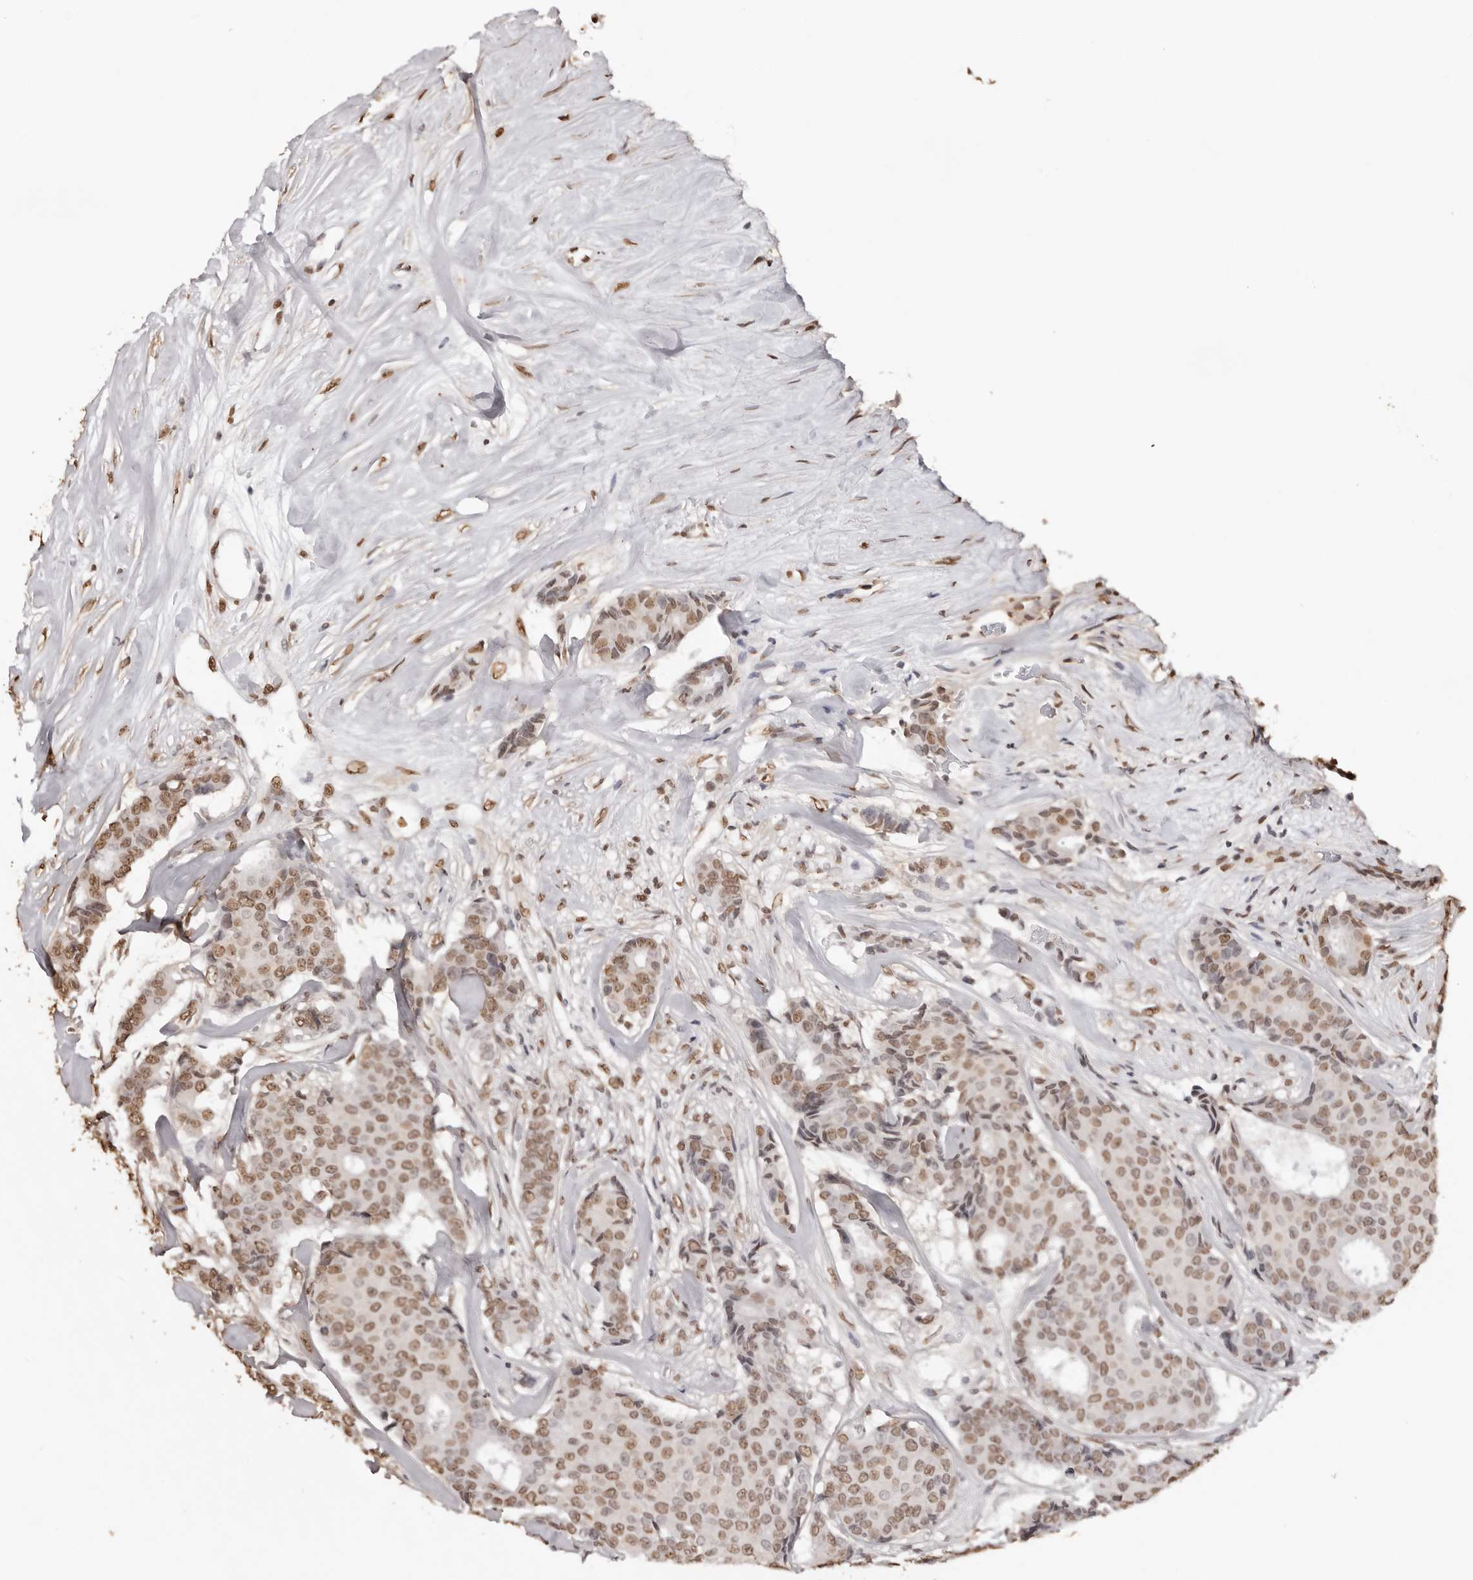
{"staining": {"intensity": "moderate", "quantity": ">75%", "location": "nuclear"}, "tissue": "breast cancer", "cell_type": "Tumor cells", "image_type": "cancer", "snomed": [{"axis": "morphology", "description": "Duct carcinoma"}, {"axis": "topography", "description": "Breast"}], "caption": "Breast cancer (infiltrating ductal carcinoma) stained with DAB immunohistochemistry (IHC) reveals medium levels of moderate nuclear expression in about >75% of tumor cells.", "gene": "OLIG3", "patient": {"sex": "female", "age": 75}}